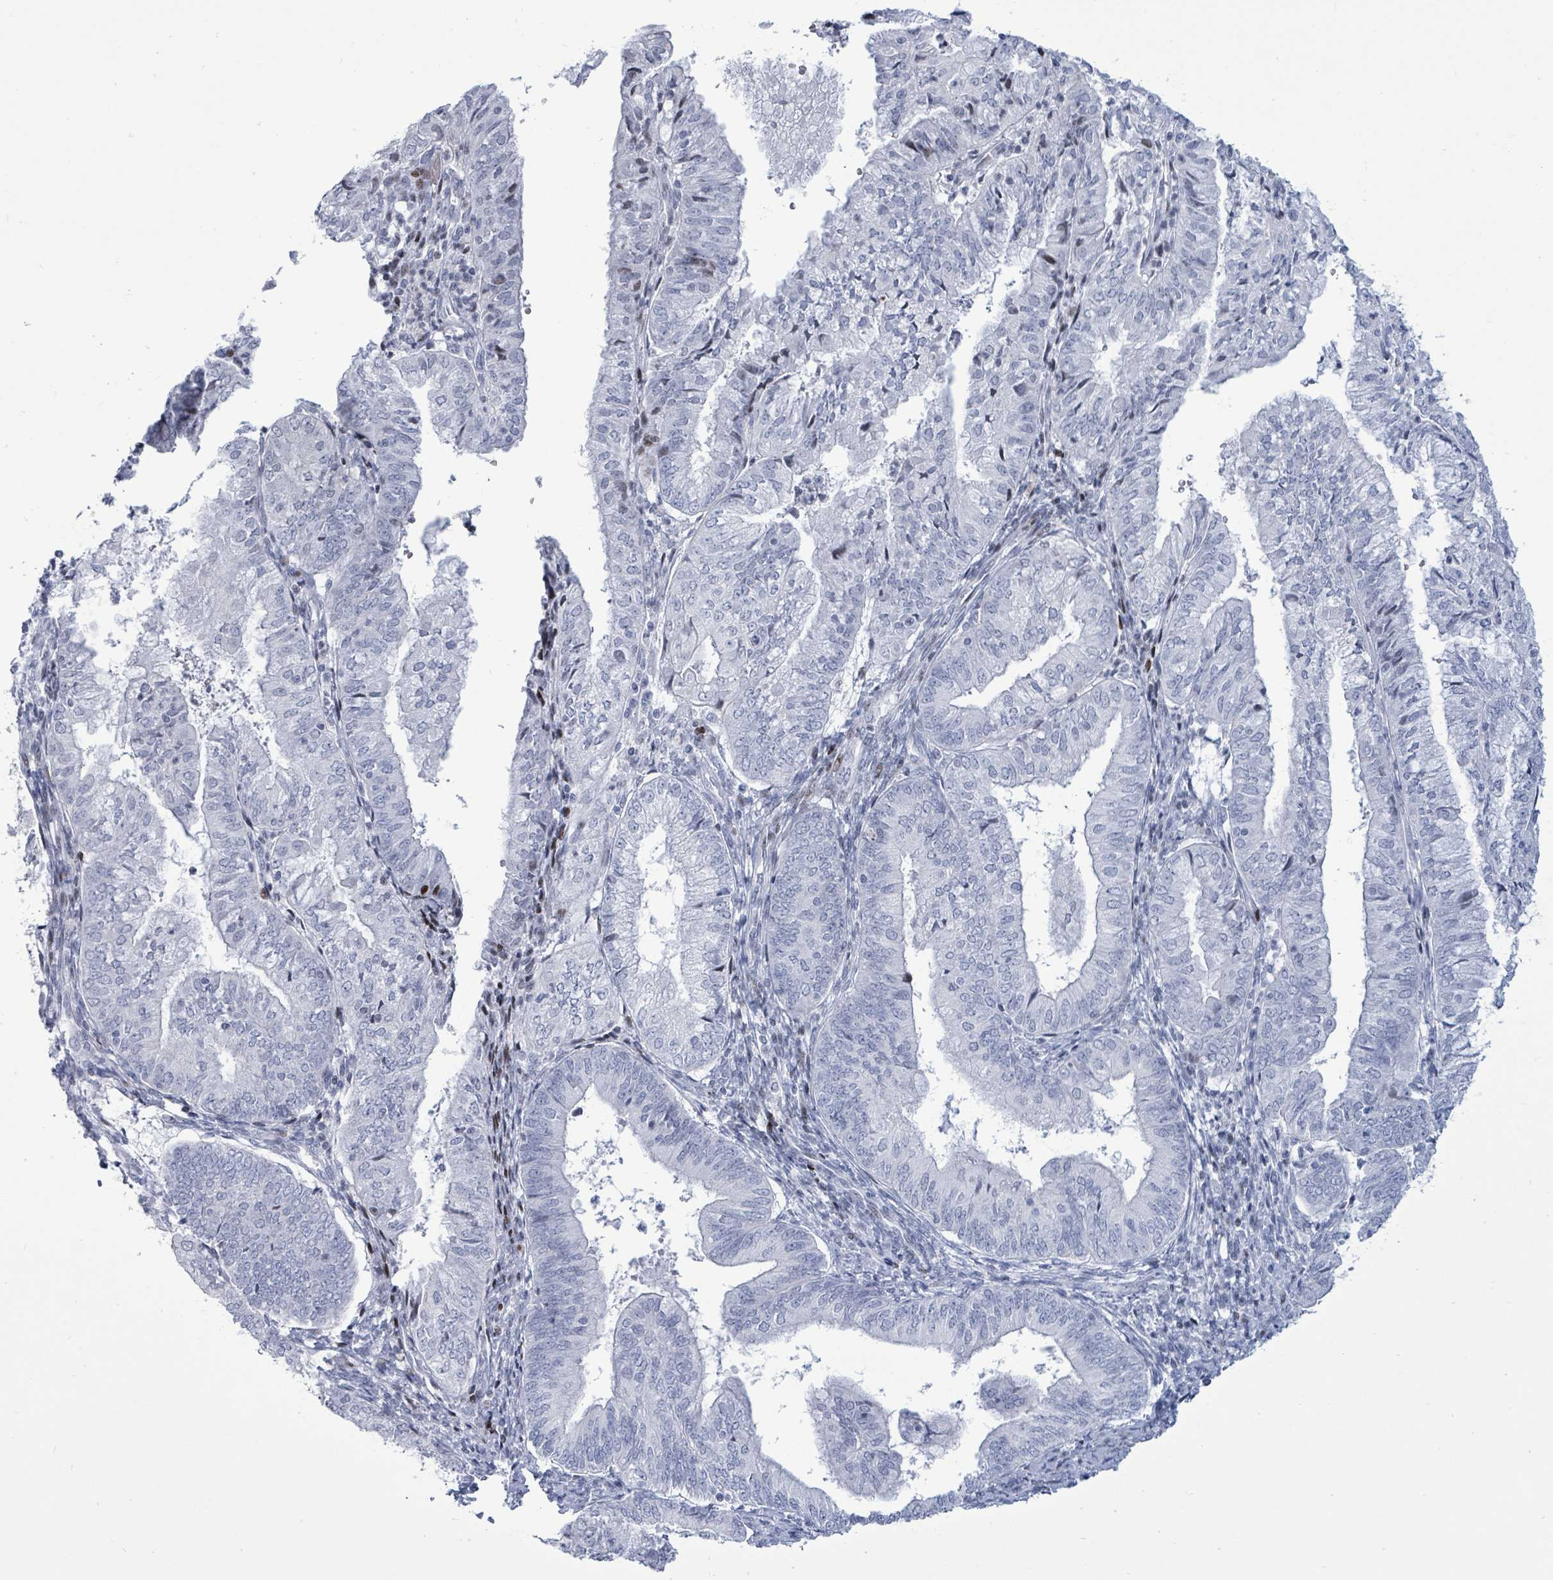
{"staining": {"intensity": "negative", "quantity": "none", "location": "none"}, "tissue": "endometrial cancer", "cell_type": "Tumor cells", "image_type": "cancer", "snomed": [{"axis": "morphology", "description": "Adenocarcinoma, NOS"}, {"axis": "topography", "description": "Endometrium"}], "caption": "Tumor cells are negative for brown protein staining in endometrial adenocarcinoma.", "gene": "MALL", "patient": {"sex": "female", "age": 55}}